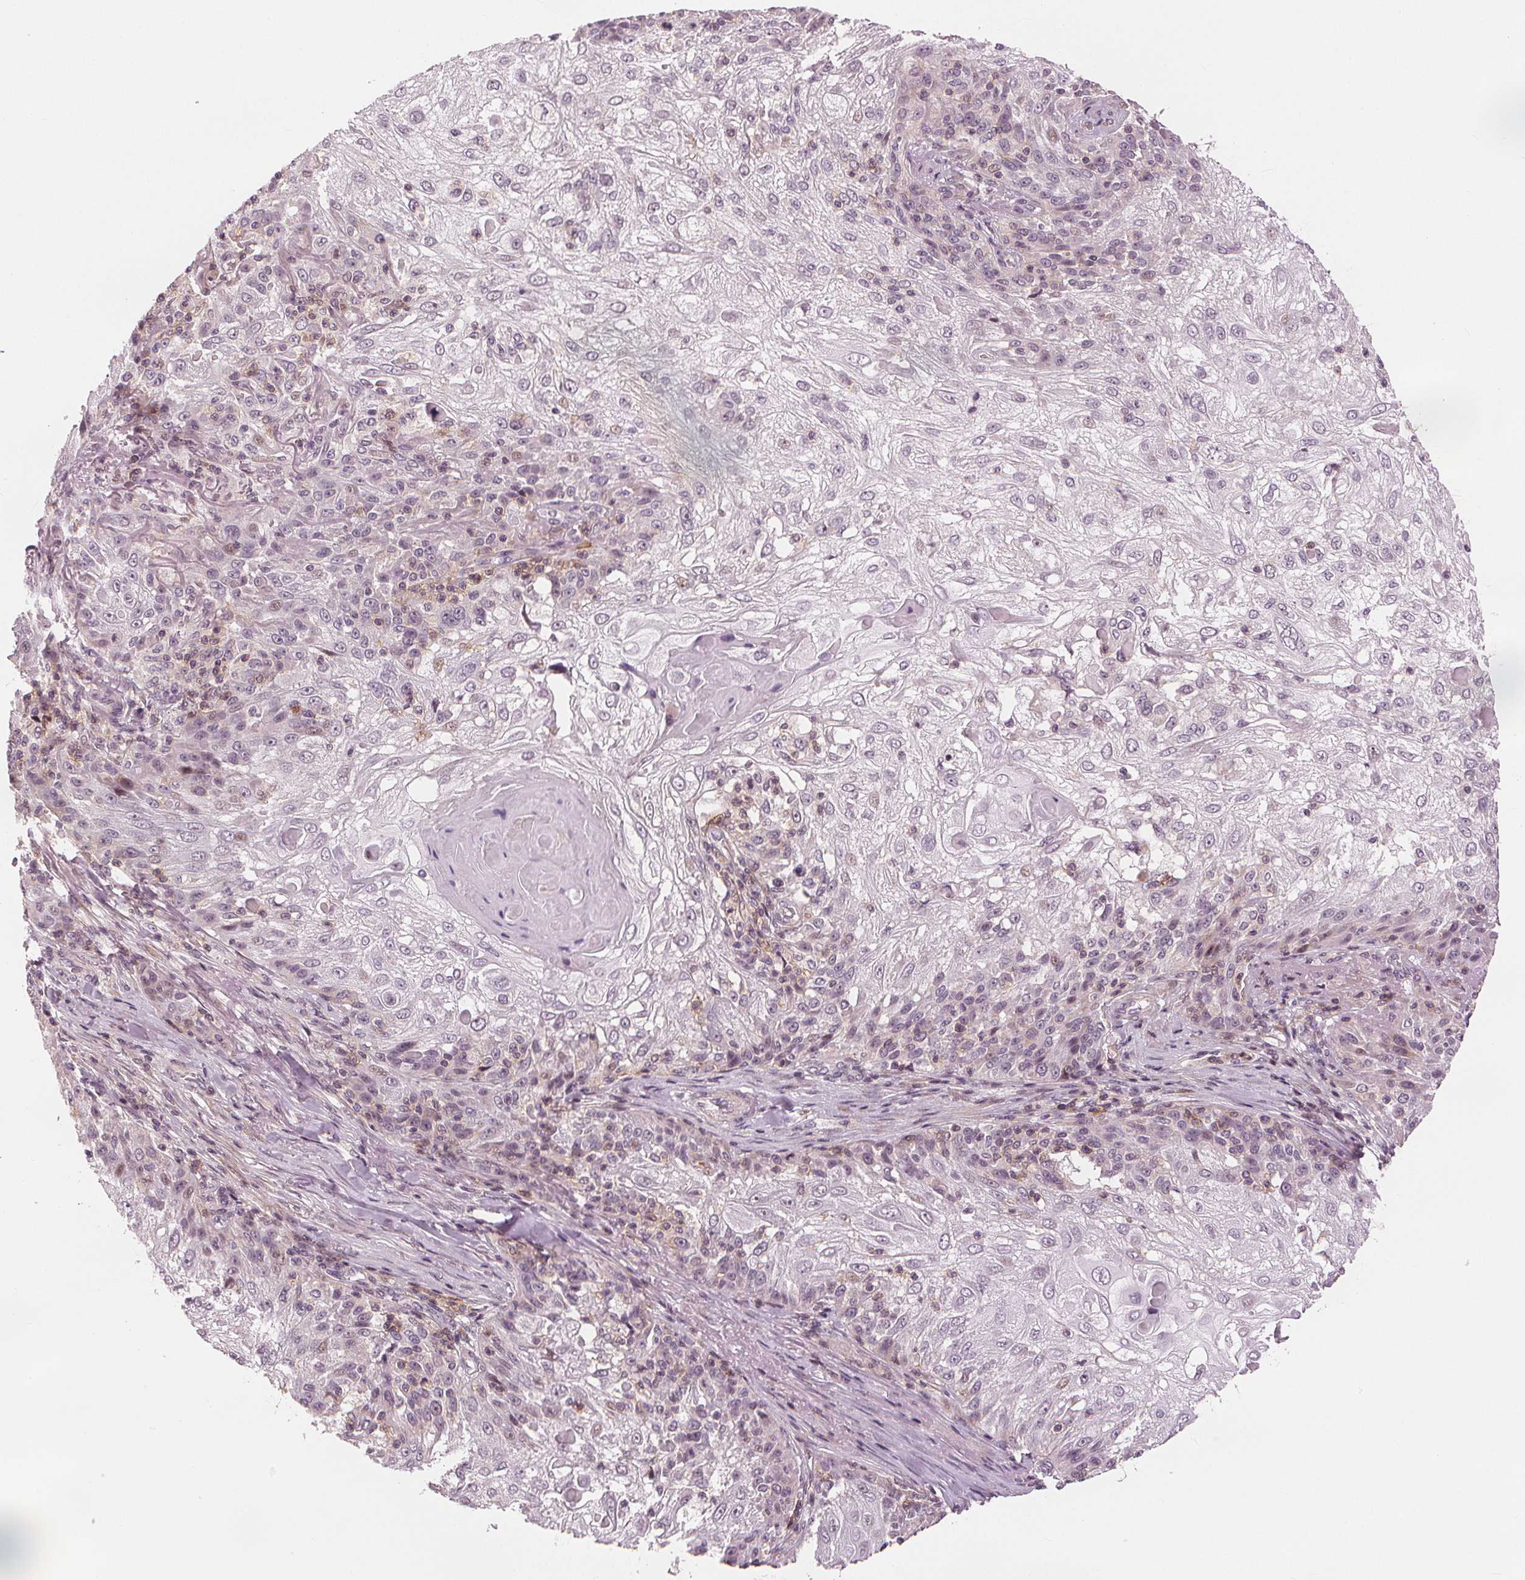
{"staining": {"intensity": "negative", "quantity": "none", "location": "none"}, "tissue": "skin cancer", "cell_type": "Tumor cells", "image_type": "cancer", "snomed": [{"axis": "morphology", "description": "Normal tissue, NOS"}, {"axis": "morphology", "description": "Squamous cell carcinoma, NOS"}, {"axis": "topography", "description": "Skin"}], "caption": "An image of skin squamous cell carcinoma stained for a protein displays no brown staining in tumor cells.", "gene": "SLC34A1", "patient": {"sex": "female", "age": 83}}